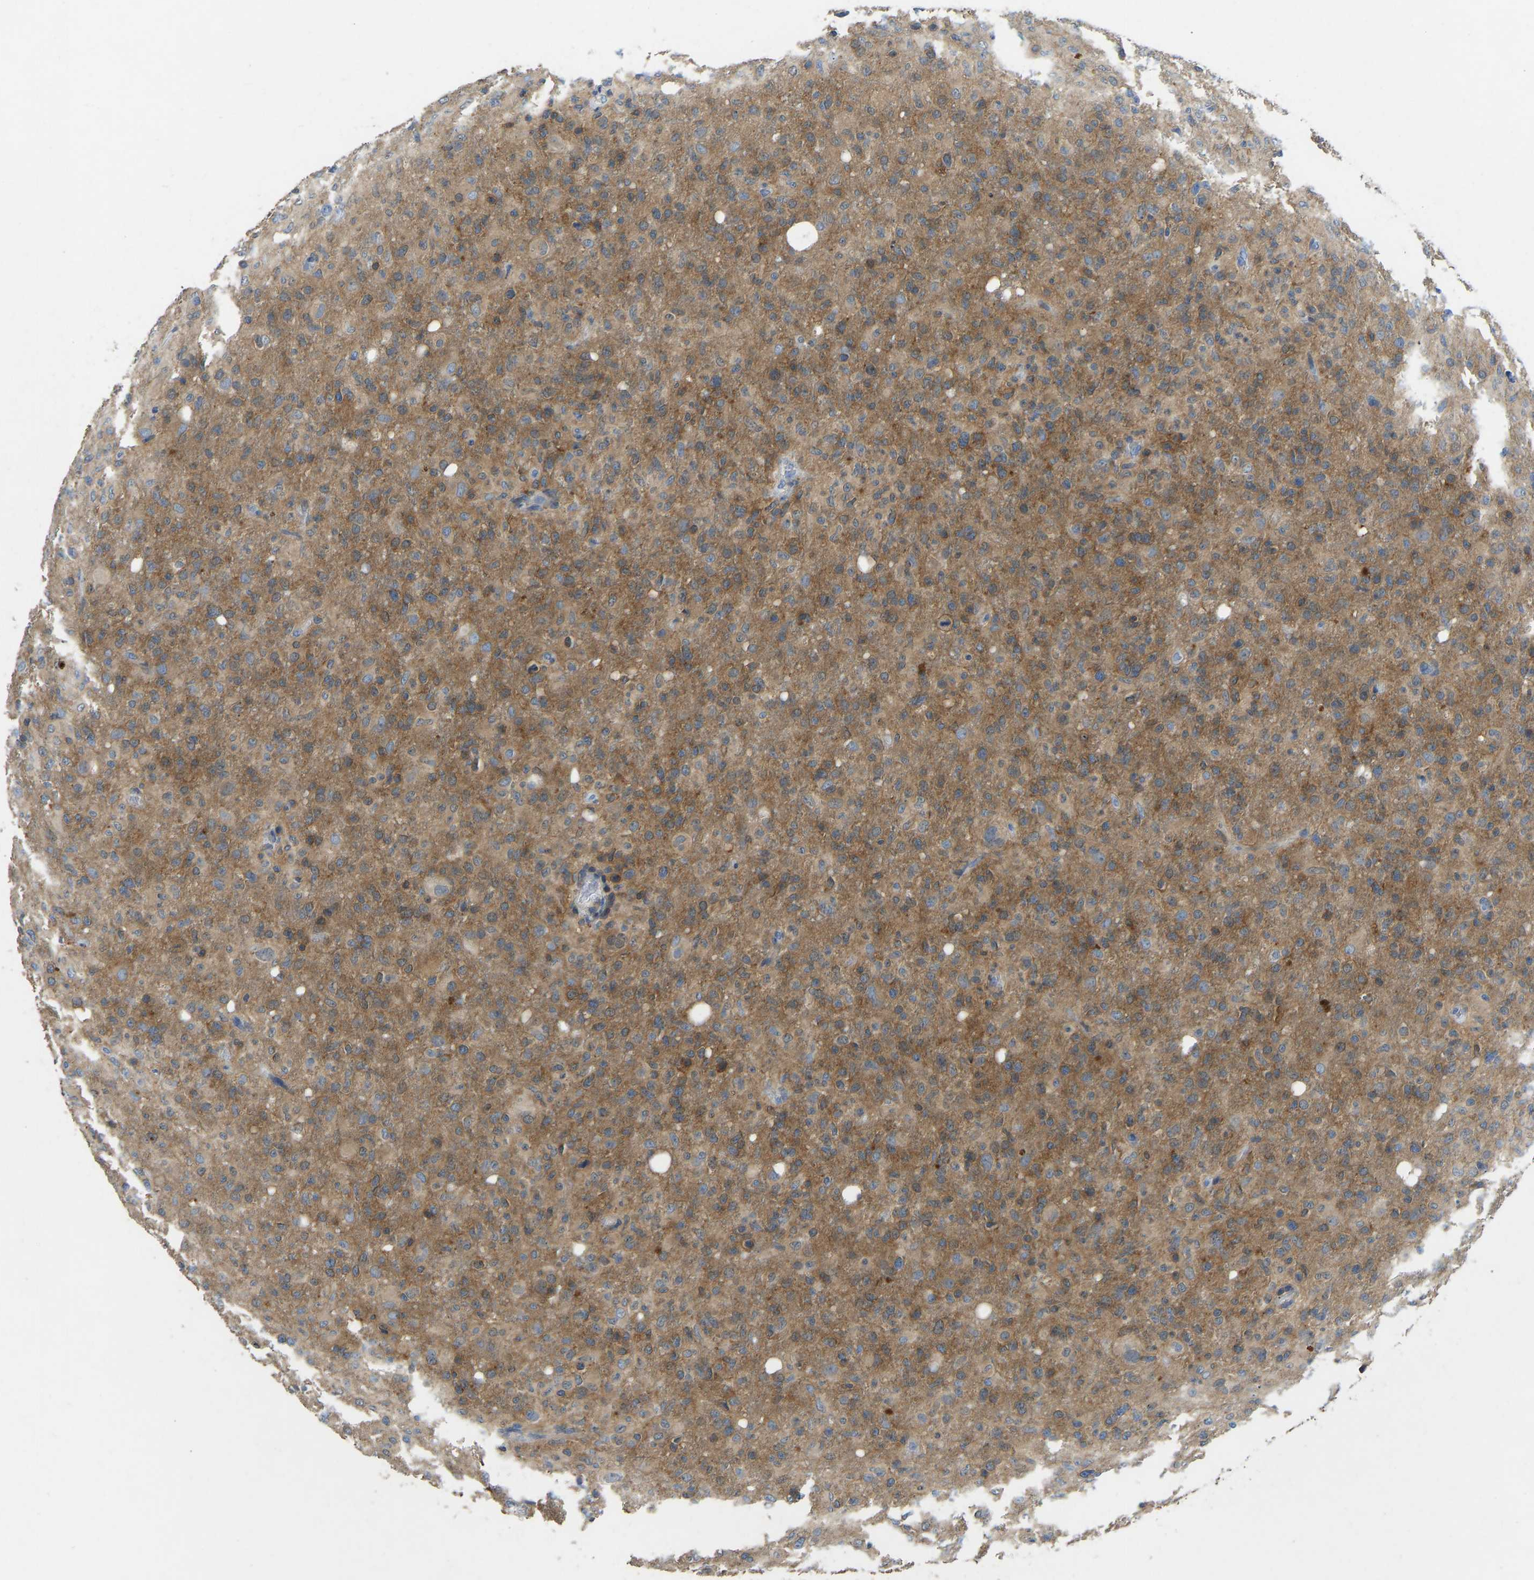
{"staining": {"intensity": "moderate", "quantity": ">75%", "location": "cytoplasmic/membranous"}, "tissue": "glioma", "cell_type": "Tumor cells", "image_type": "cancer", "snomed": [{"axis": "morphology", "description": "Glioma, malignant, High grade"}, {"axis": "topography", "description": "Brain"}], "caption": "A brown stain labels moderate cytoplasmic/membranous expression of a protein in malignant high-grade glioma tumor cells.", "gene": "NDRG3", "patient": {"sex": "female", "age": 57}}